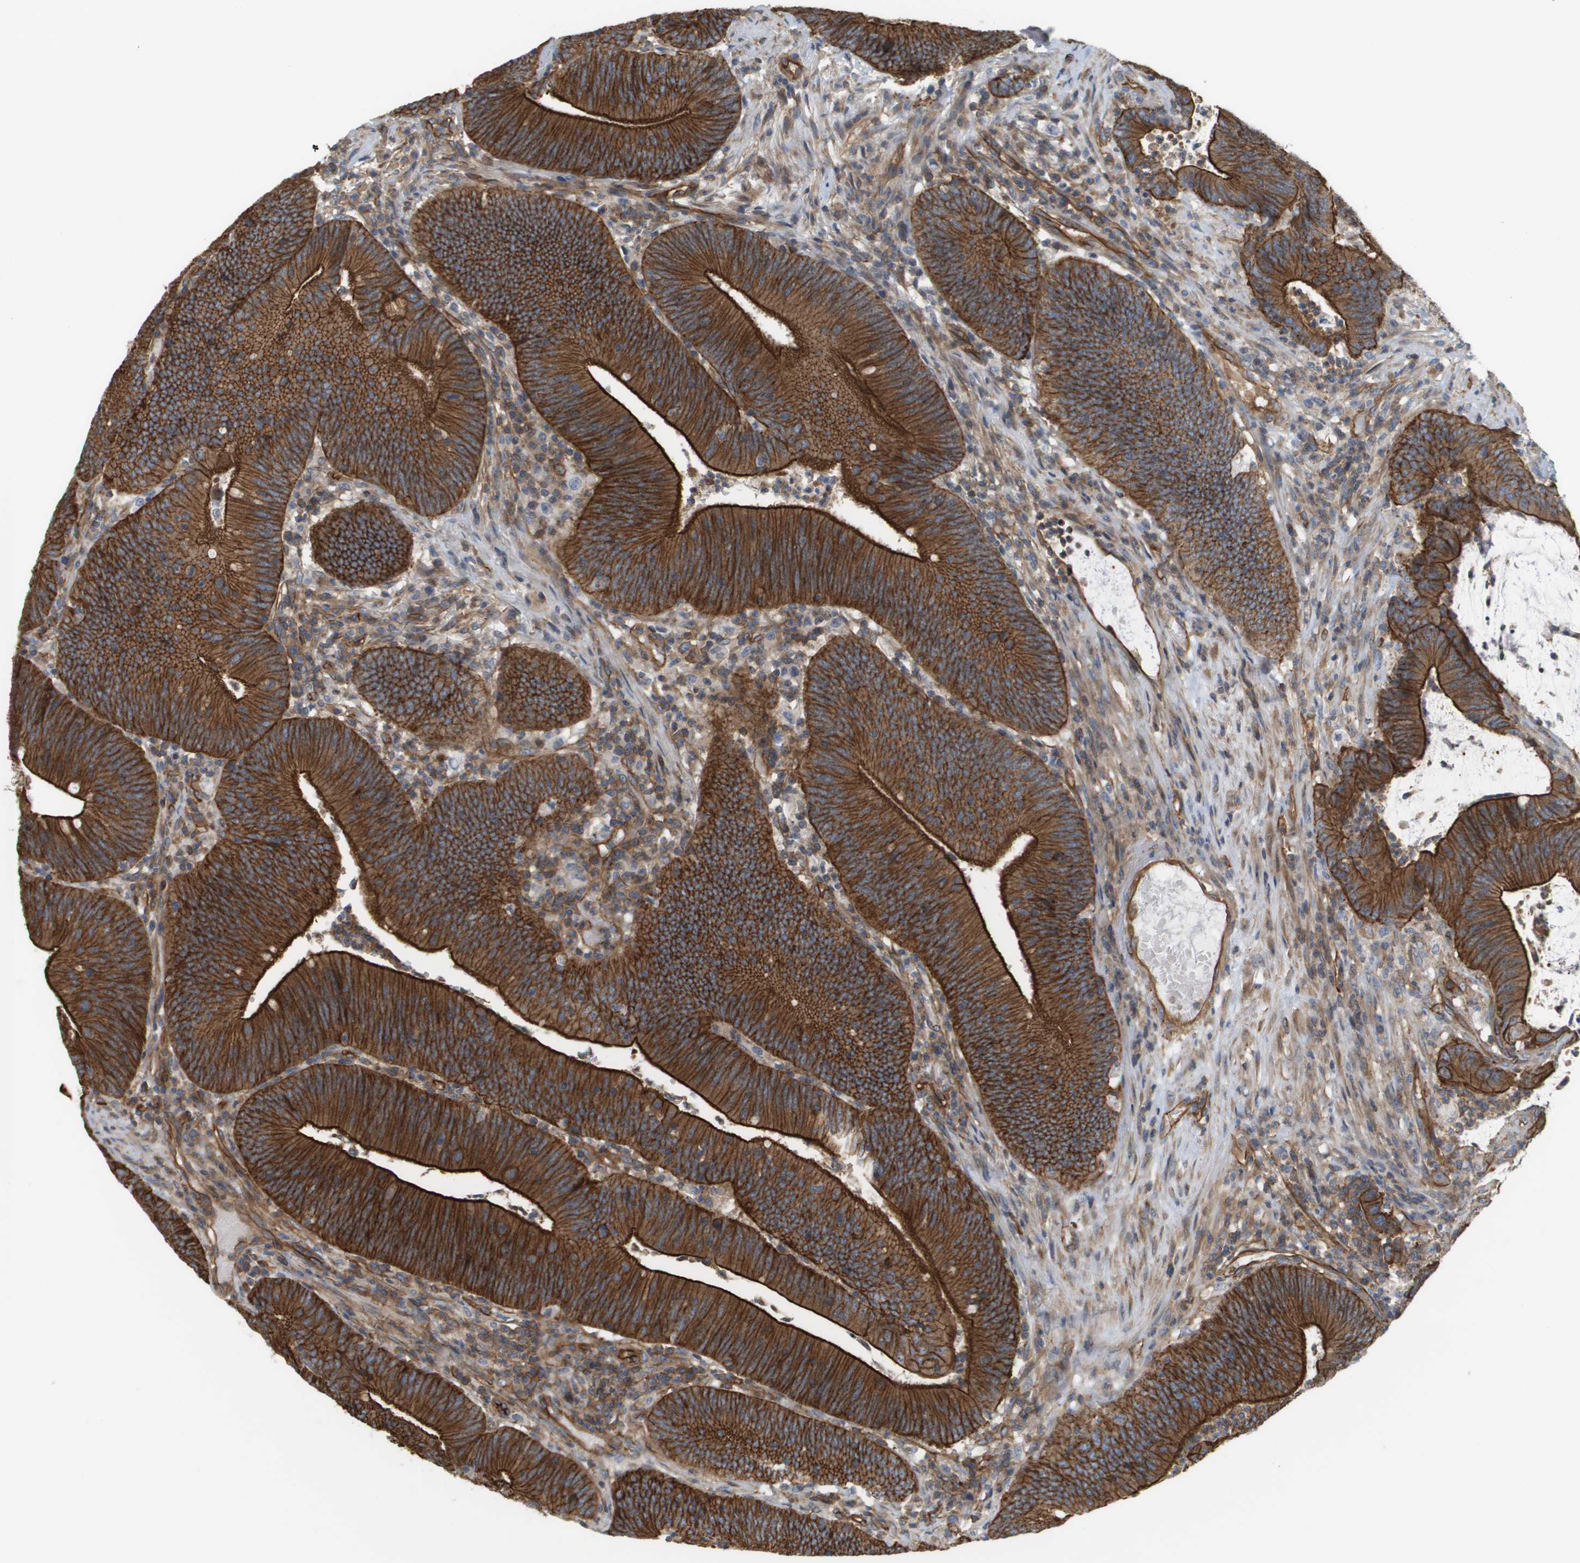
{"staining": {"intensity": "strong", "quantity": ">75%", "location": "cytoplasmic/membranous"}, "tissue": "colorectal cancer", "cell_type": "Tumor cells", "image_type": "cancer", "snomed": [{"axis": "morphology", "description": "Normal tissue, NOS"}, {"axis": "morphology", "description": "Adenocarcinoma, NOS"}, {"axis": "topography", "description": "Rectum"}], "caption": "Strong cytoplasmic/membranous protein staining is appreciated in about >75% of tumor cells in colorectal cancer (adenocarcinoma). Using DAB (brown) and hematoxylin (blue) stains, captured at high magnification using brightfield microscopy.", "gene": "SGMS2", "patient": {"sex": "female", "age": 66}}